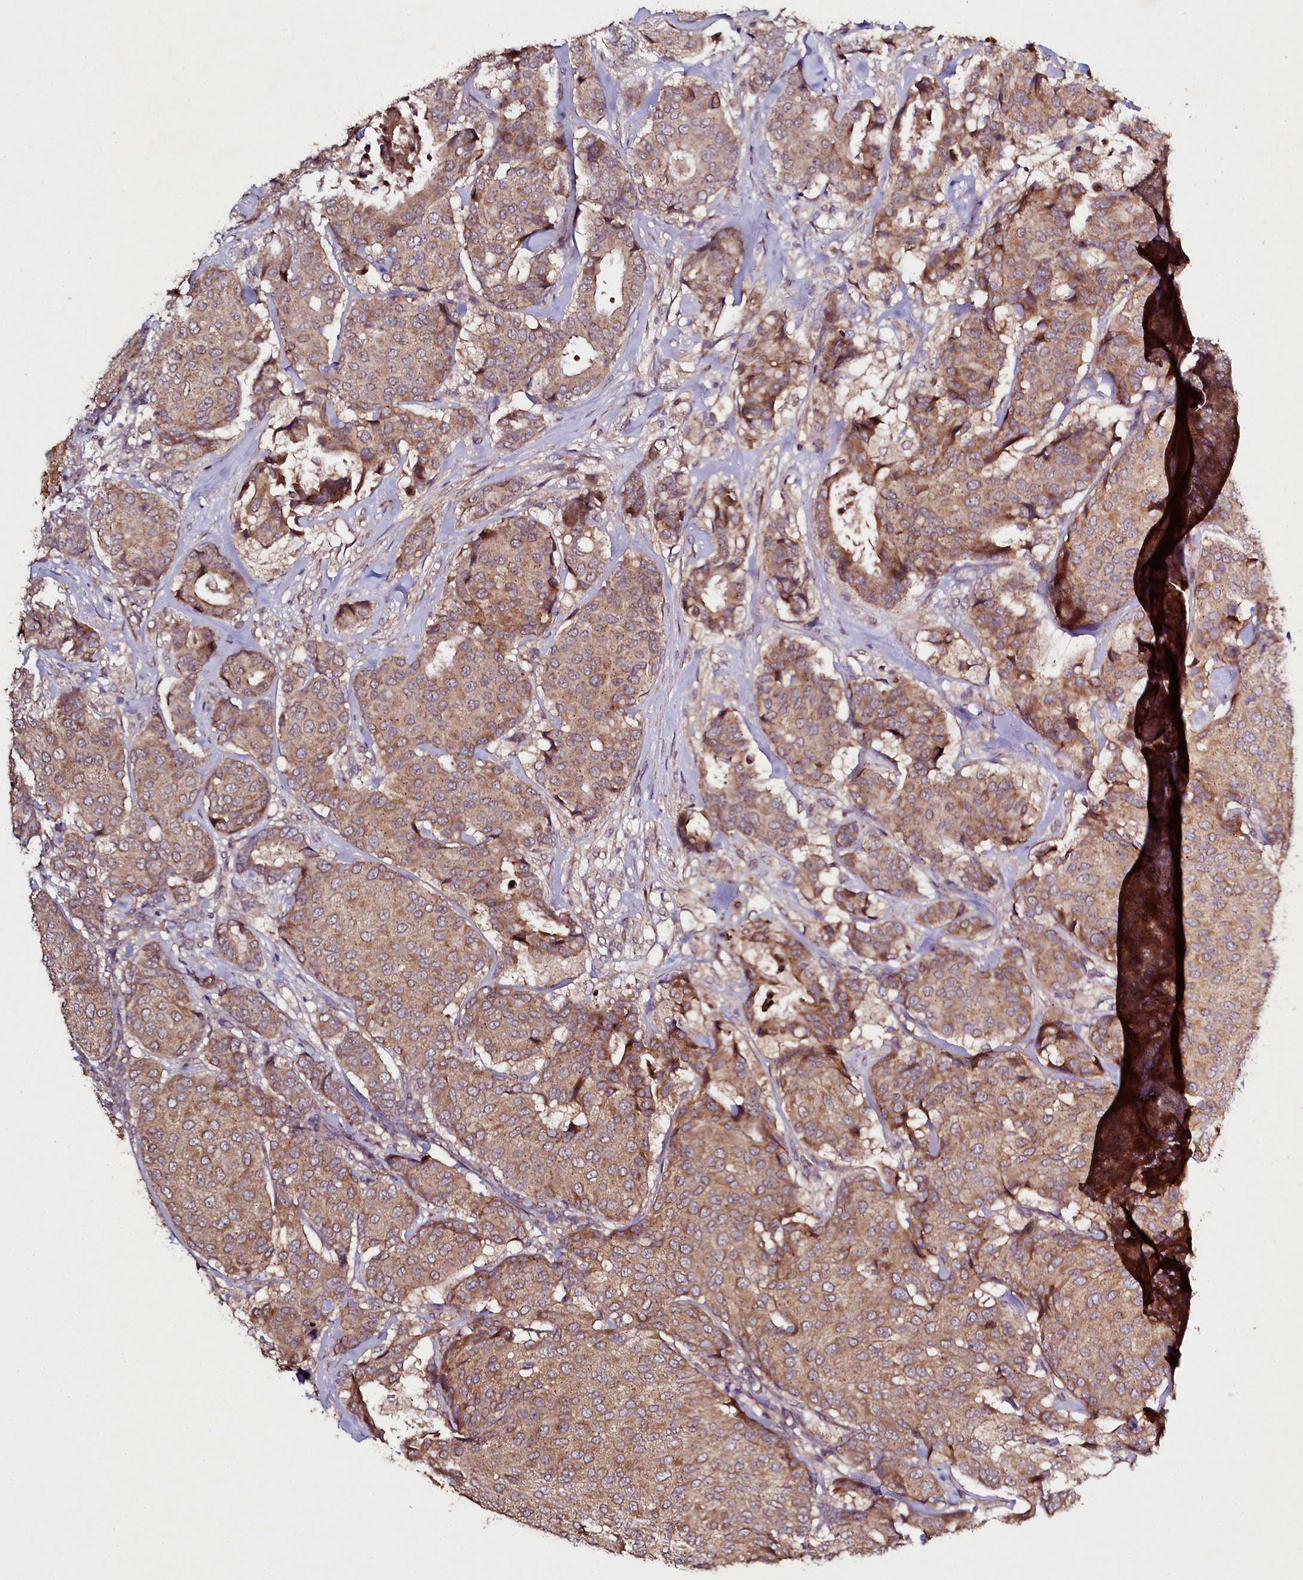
{"staining": {"intensity": "moderate", "quantity": ">75%", "location": "cytoplasmic/membranous"}, "tissue": "breast cancer", "cell_type": "Tumor cells", "image_type": "cancer", "snomed": [{"axis": "morphology", "description": "Duct carcinoma"}, {"axis": "topography", "description": "Breast"}], "caption": "Immunohistochemistry (IHC) (DAB) staining of intraductal carcinoma (breast) reveals moderate cytoplasmic/membranous protein positivity in about >75% of tumor cells. Ihc stains the protein in brown and the nuclei are stained blue.", "gene": "SEC24C", "patient": {"sex": "female", "age": 75}}